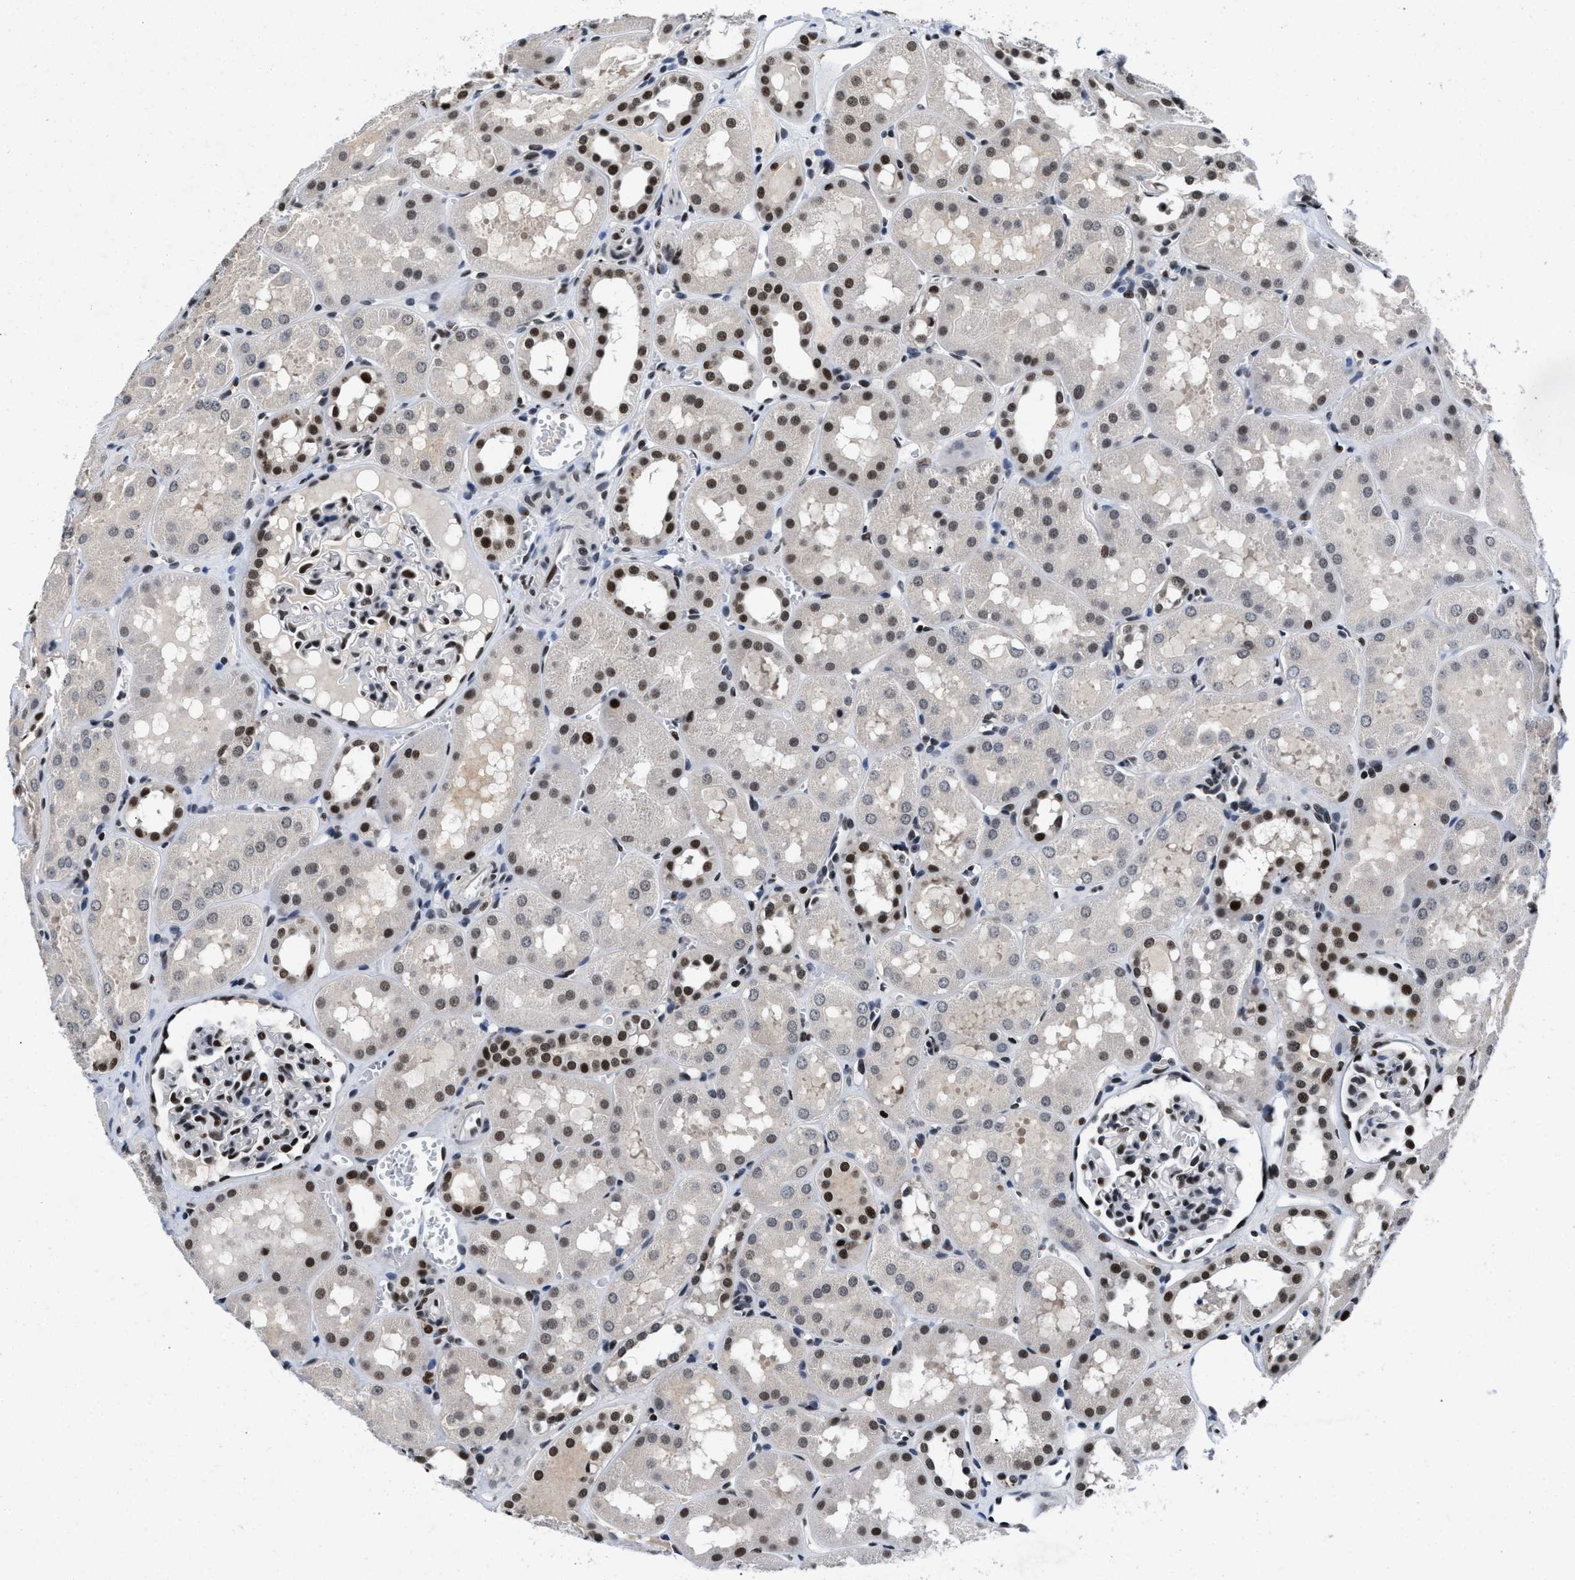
{"staining": {"intensity": "moderate", "quantity": "25%-75%", "location": "nuclear"}, "tissue": "kidney", "cell_type": "Cells in glomeruli", "image_type": "normal", "snomed": [{"axis": "morphology", "description": "Normal tissue, NOS"}, {"axis": "topography", "description": "Kidney"}, {"axis": "topography", "description": "Urinary bladder"}], "caption": "Immunohistochemistry (IHC) of benign human kidney reveals medium levels of moderate nuclear positivity in approximately 25%-75% of cells in glomeruli. Ihc stains the protein in brown and the nuclei are stained blue.", "gene": "WDR81", "patient": {"sex": "male", "age": 16}}